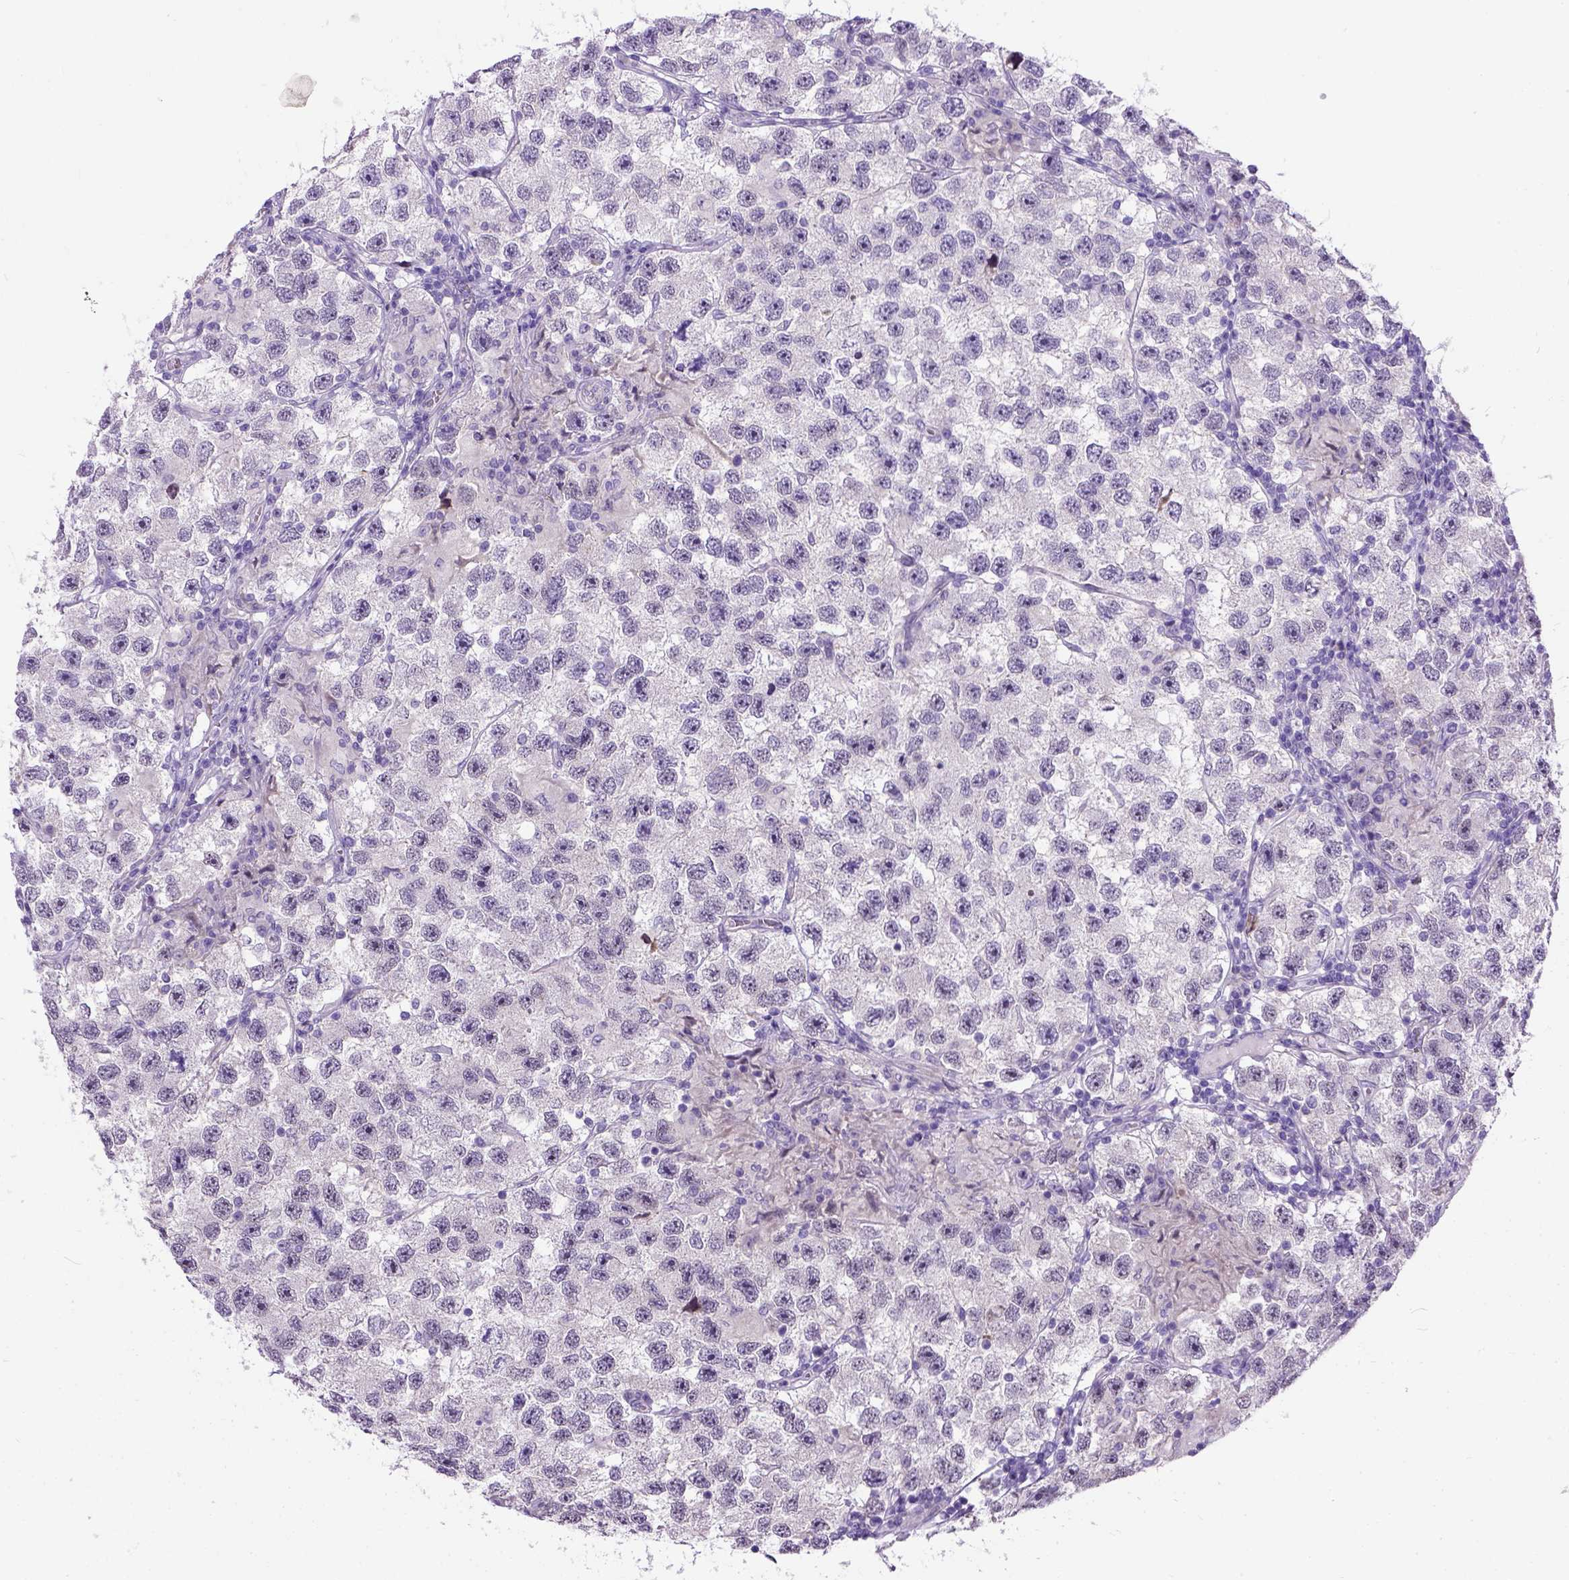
{"staining": {"intensity": "negative", "quantity": "none", "location": "none"}, "tissue": "testis cancer", "cell_type": "Tumor cells", "image_type": "cancer", "snomed": [{"axis": "morphology", "description": "Seminoma, NOS"}, {"axis": "topography", "description": "Testis"}], "caption": "Tumor cells are negative for brown protein staining in testis seminoma.", "gene": "NEK5", "patient": {"sex": "male", "age": 26}}